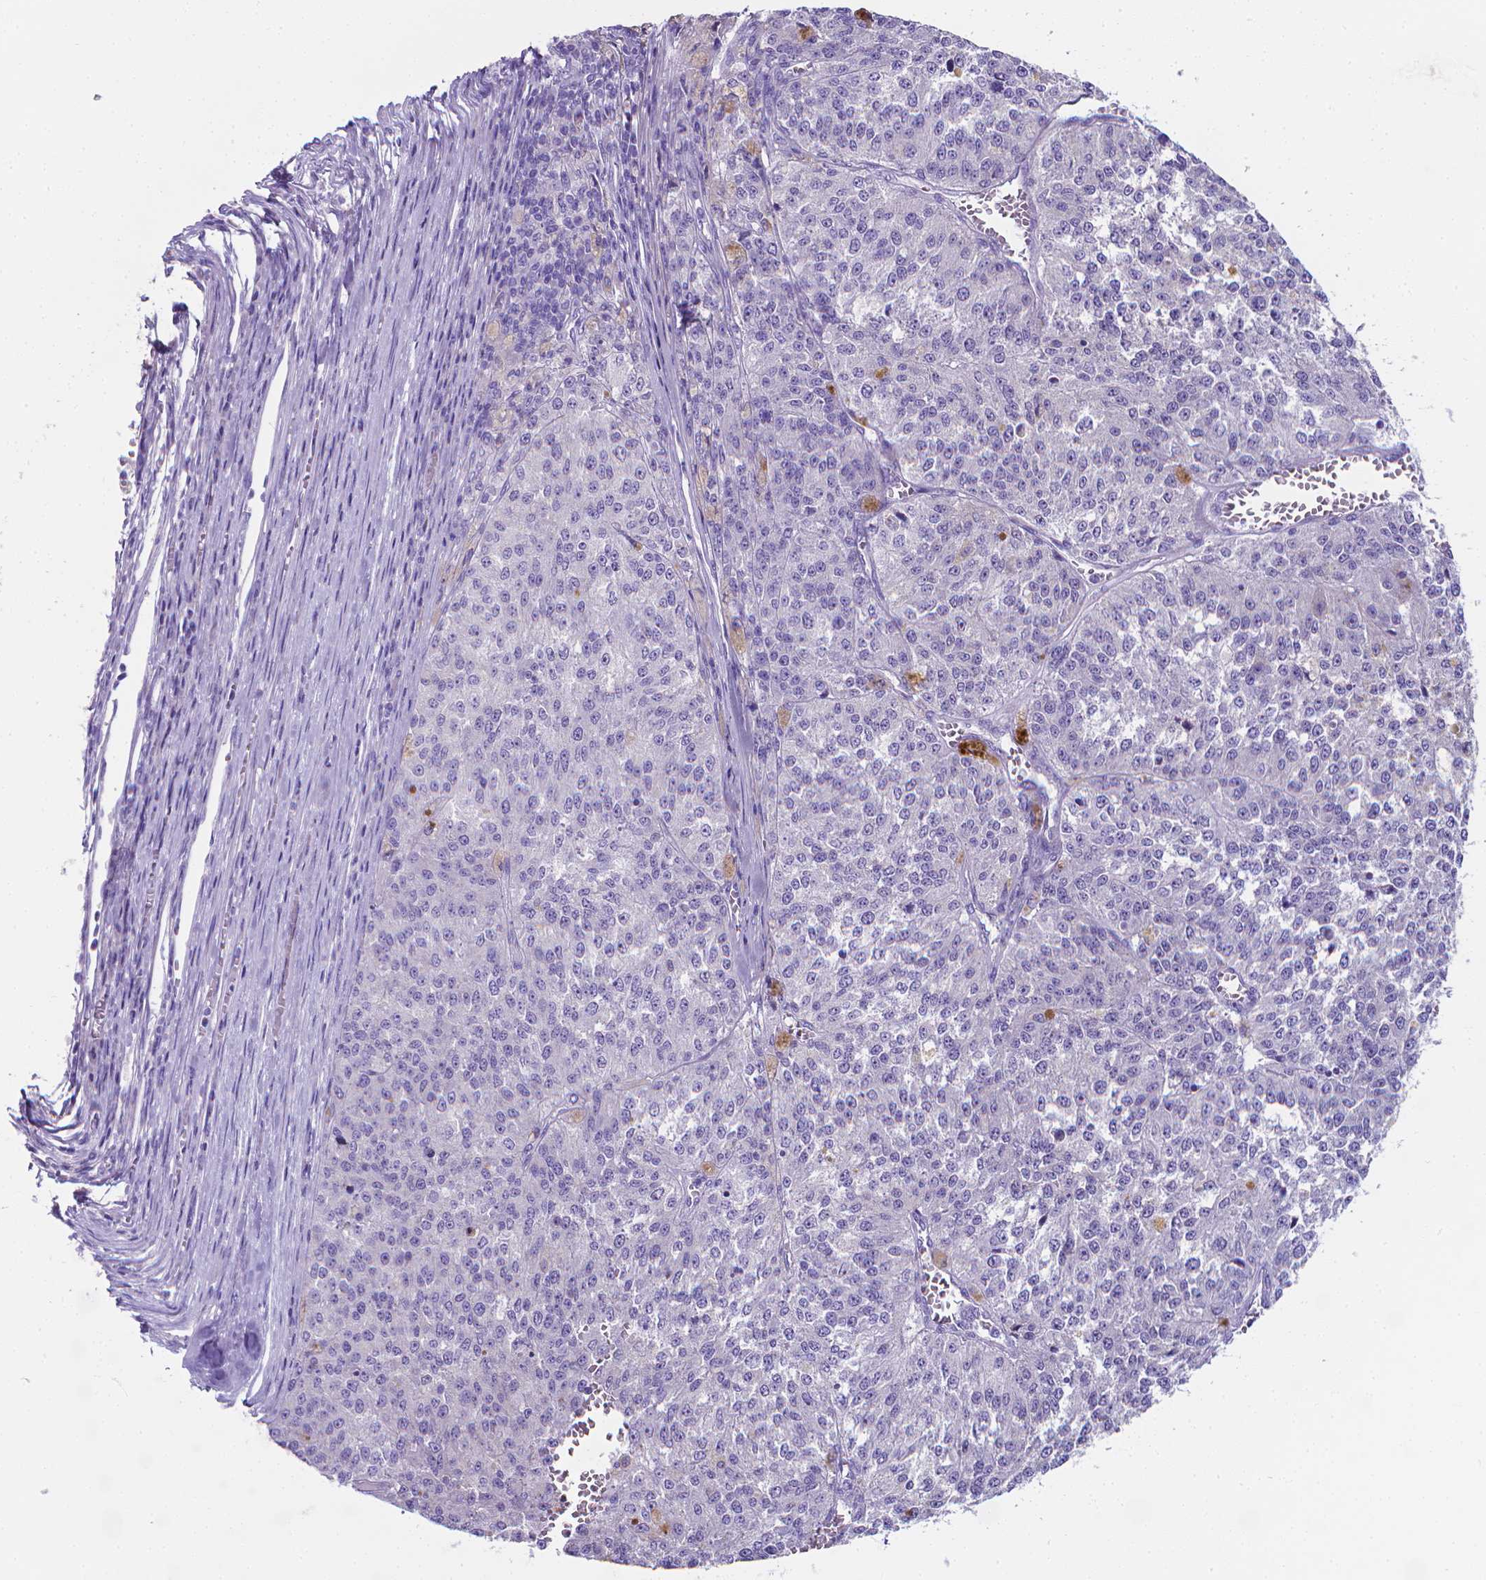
{"staining": {"intensity": "negative", "quantity": "none", "location": "none"}, "tissue": "melanoma", "cell_type": "Tumor cells", "image_type": "cancer", "snomed": [{"axis": "morphology", "description": "Malignant melanoma, Metastatic site"}, {"axis": "topography", "description": "Lymph node"}], "caption": "Histopathology image shows no significant protein staining in tumor cells of melanoma.", "gene": "LRRC73", "patient": {"sex": "female", "age": 64}}